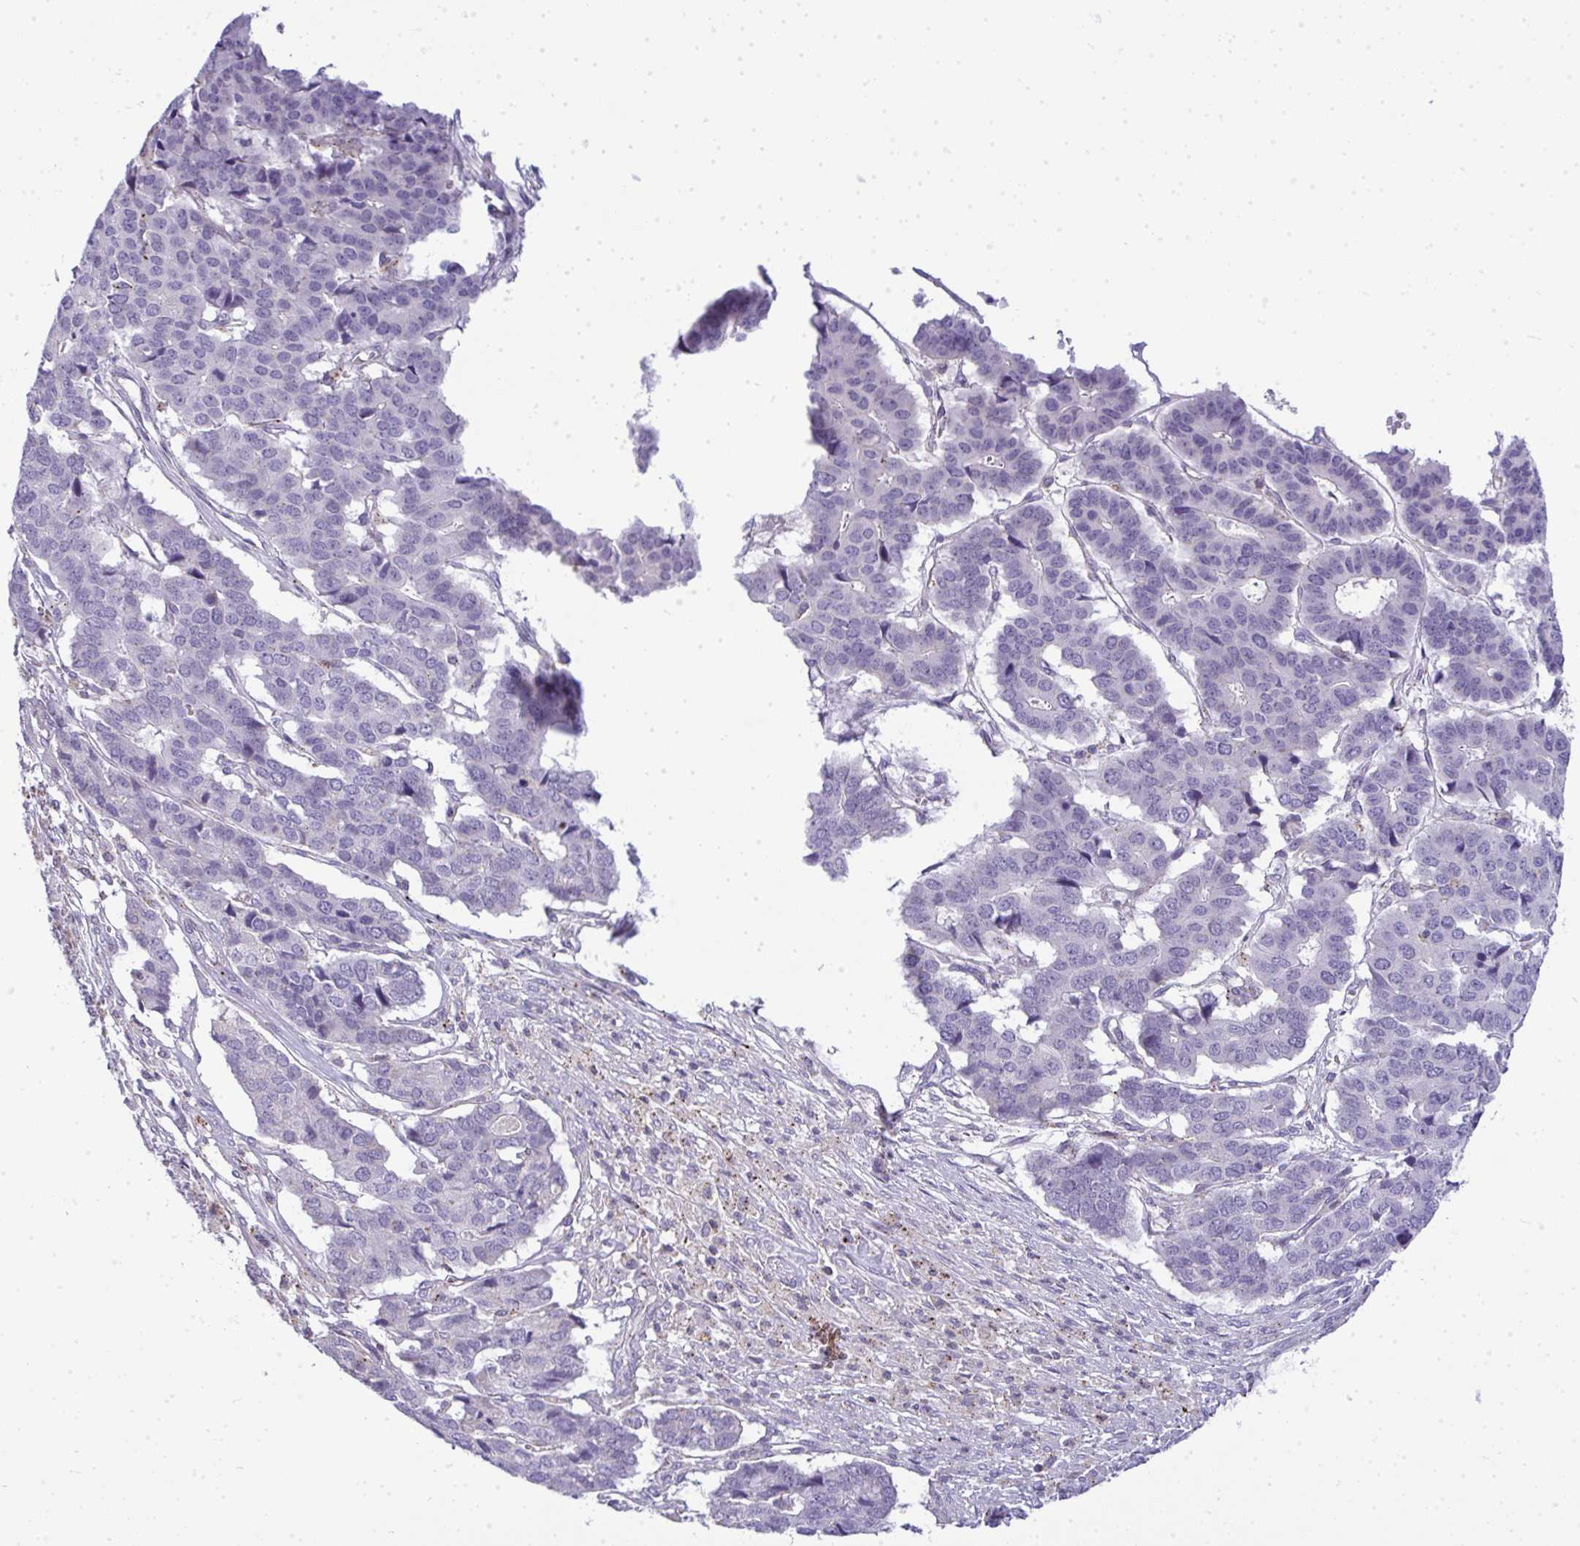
{"staining": {"intensity": "negative", "quantity": "none", "location": "none"}, "tissue": "pancreatic cancer", "cell_type": "Tumor cells", "image_type": "cancer", "snomed": [{"axis": "morphology", "description": "Adenocarcinoma, NOS"}, {"axis": "topography", "description": "Pancreas"}], "caption": "Immunohistochemistry histopathology image of neoplastic tissue: human pancreatic cancer stained with DAB (3,3'-diaminobenzidine) reveals no significant protein positivity in tumor cells.", "gene": "VPS4B", "patient": {"sex": "male", "age": 50}}